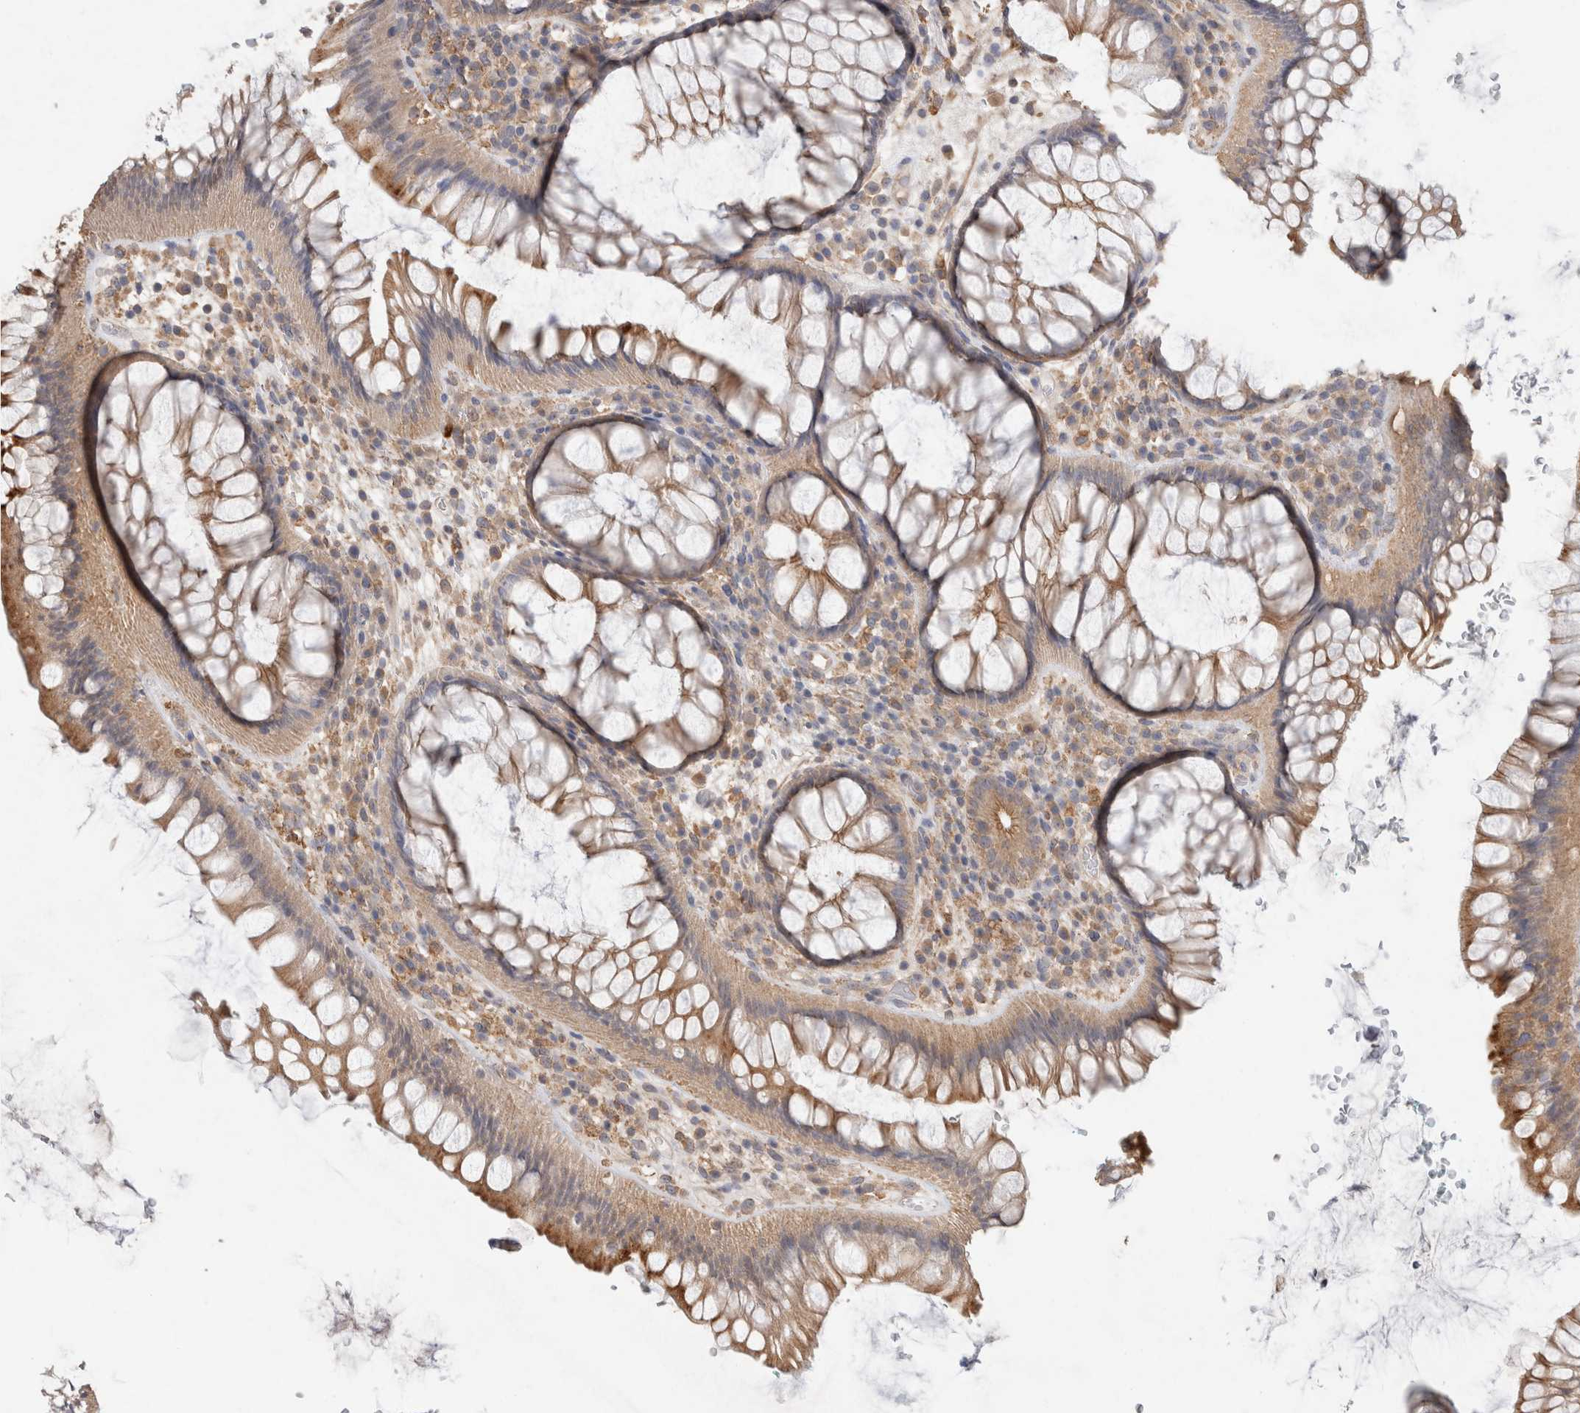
{"staining": {"intensity": "moderate", "quantity": ">75%", "location": "cytoplasmic/membranous"}, "tissue": "rectum", "cell_type": "Glandular cells", "image_type": "normal", "snomed": [{"axis": "morphology", "description": "Normal tissue, NOS"}, {"axis": "topography", "description": "Rectum"}], "caption": "Immunohistochemical staining of unremarkable rectum shows >75% levels of moderate cytoplasmic/membranous protein positivity in about >75% of glandular cells.", "gene": "RAB14", "patient": {"sex": "male", "age": 51}}